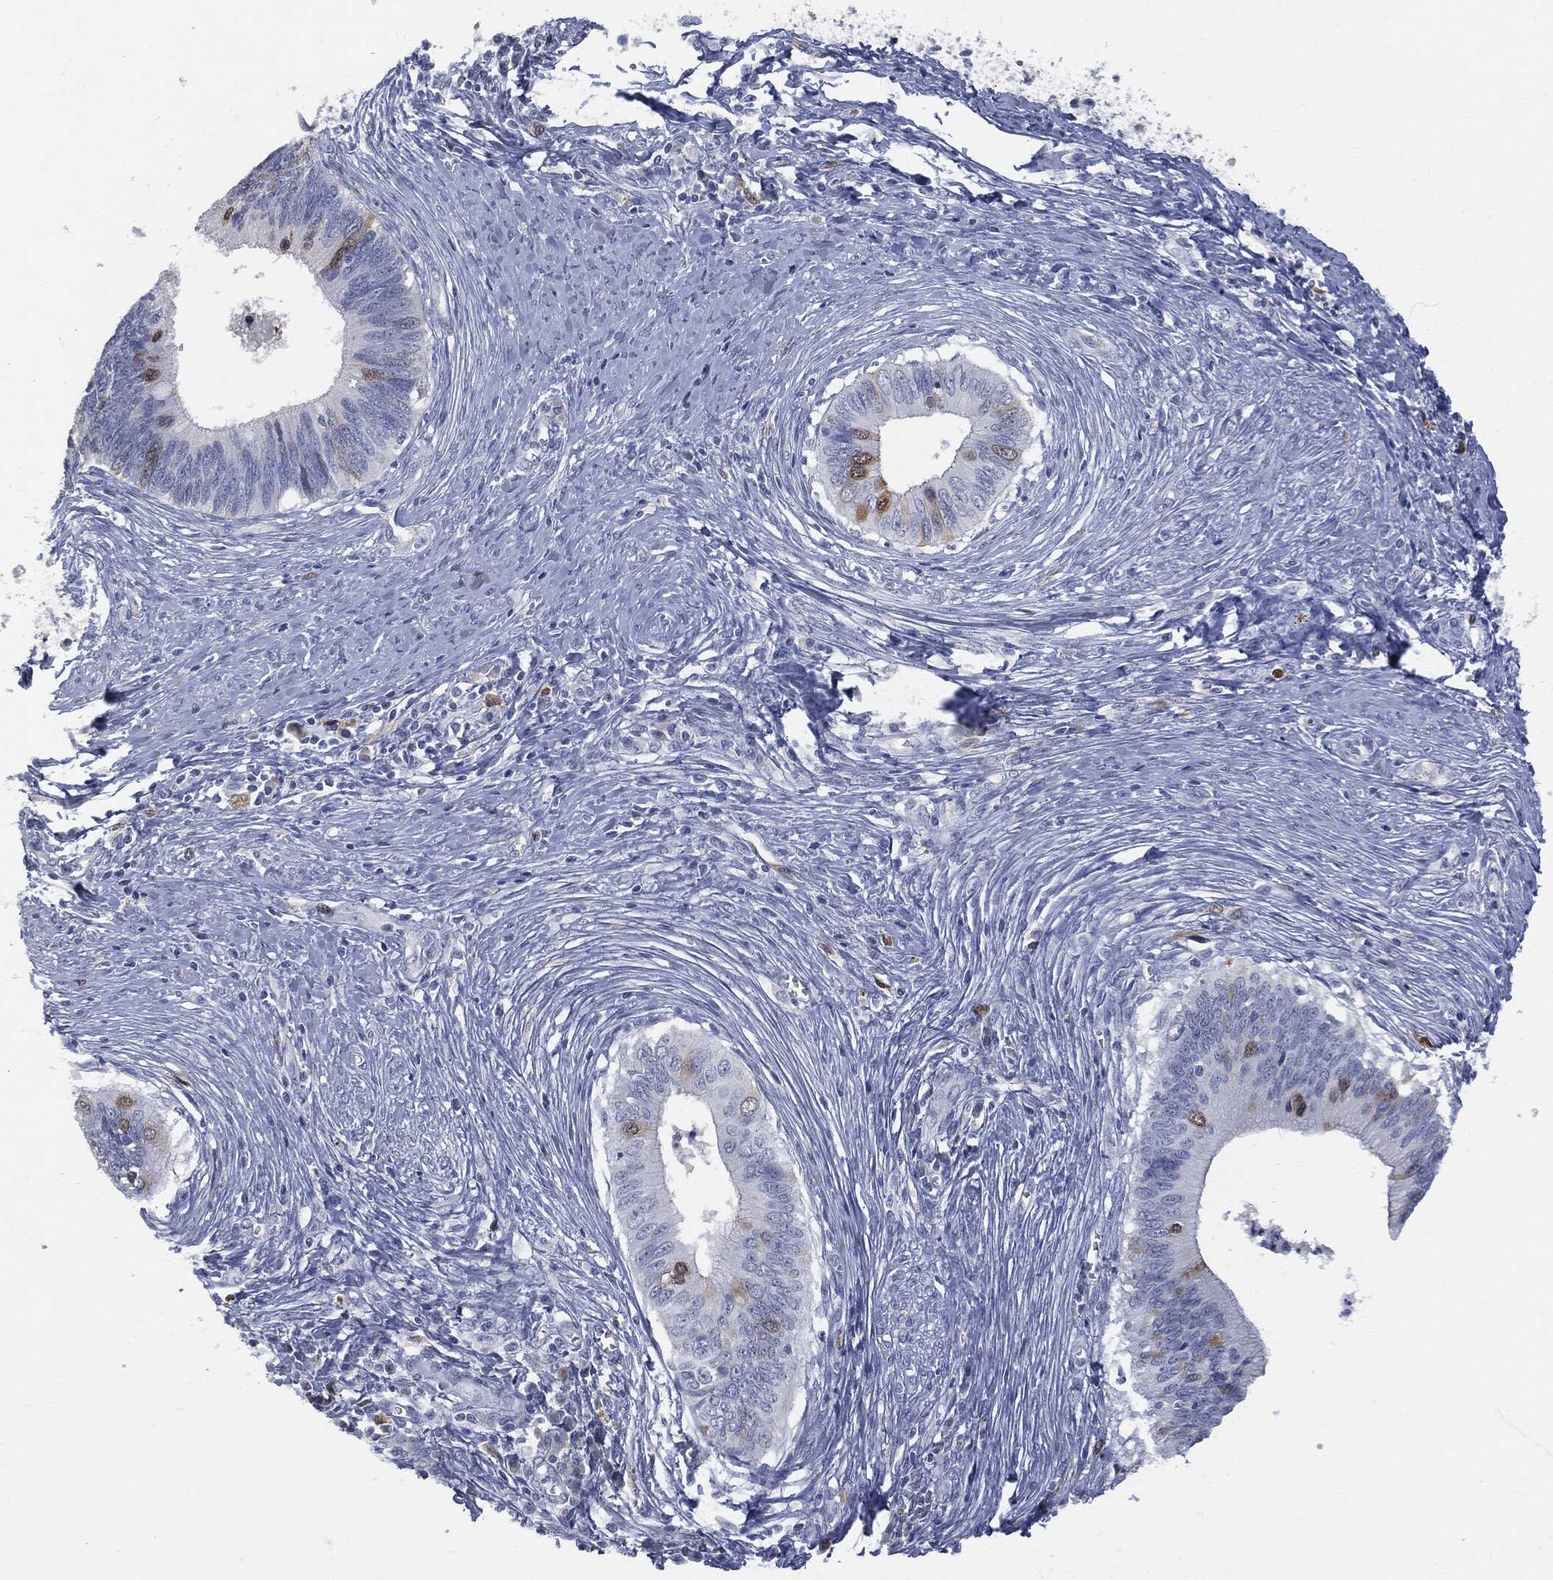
{"staining": {"intensity": "strong", "quantity": "<25%", "location": "cytoplasmic/membranous"}, "tissue": "cervical cancer", "cell_type": "Tumor cells", "image_type": "cancer", "snomed": [{"axis": "morphology", "description": "Adenocarcinoma, NOS"}, {"axis": "topography", "description": "Cervix"}], "caption": "A brown stain labels strong cytoplasmic/membranous expression of a protein in human adenocarcinoma (cervical) tumor cells.", "gene": "UBE2C", "patient": {"sex": "female", "age": 42}}